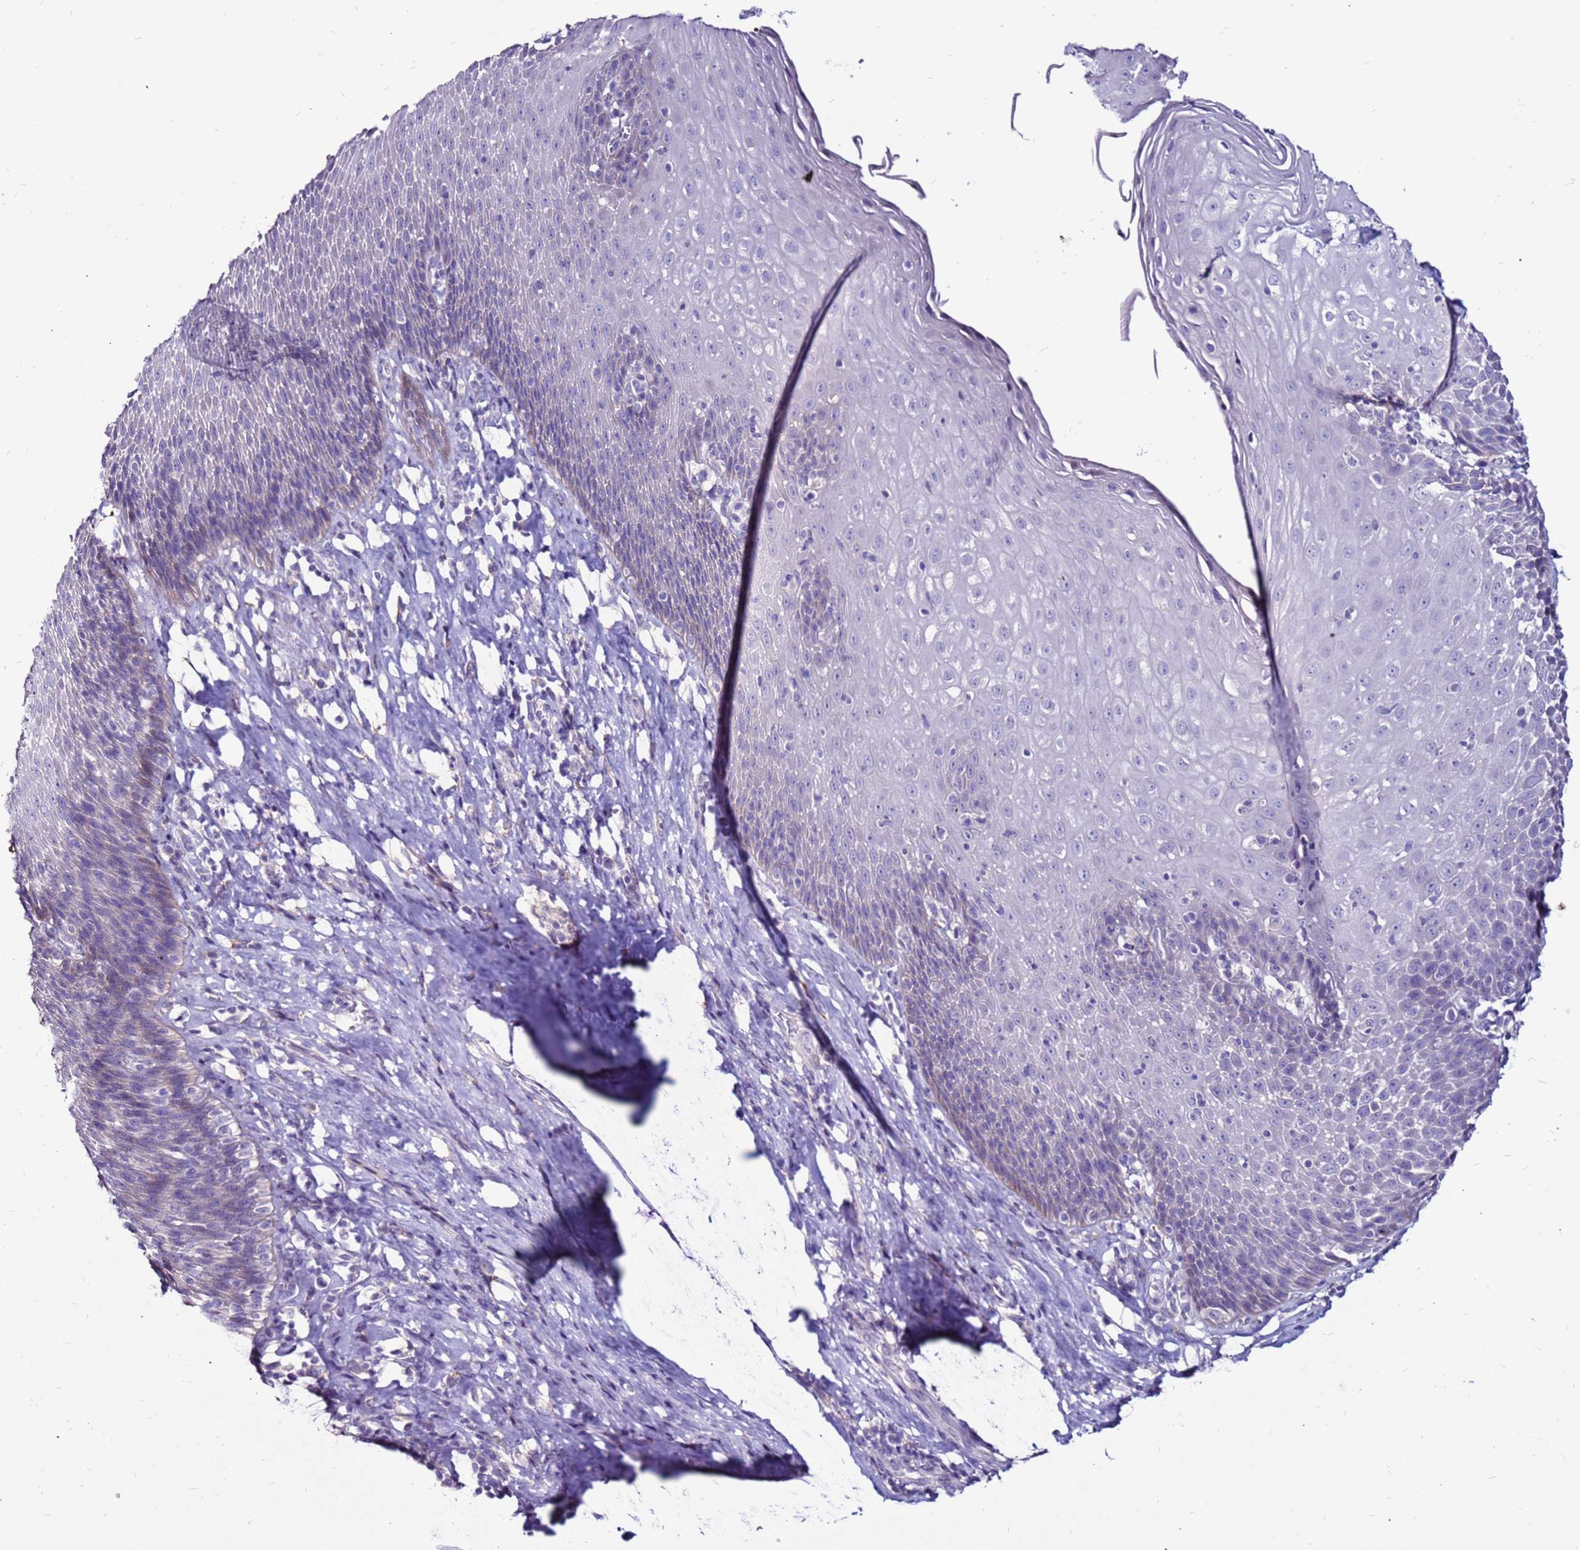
{"staining": {"intensity": "negative", "quantity": "none", "location": "none"}, "tissue": "esophagus", "cell_type": "Squamous epithelial cells", "image_type": "normal", "snomed": [{"axis": "morphology", "description": "Normal tissue, NOS"}, {"axis": "topography", "description": "Esophagus"}], "caption": "The histopathology image shows no staining of squamous epithelial cells in benign esophagus. (DAB (3,3'-diaminobenzidine) immunohistochemistry with hematoxylin counter stain).", "gene": "SLC44A3", "patient": {"sex": "female", "age": 61}}